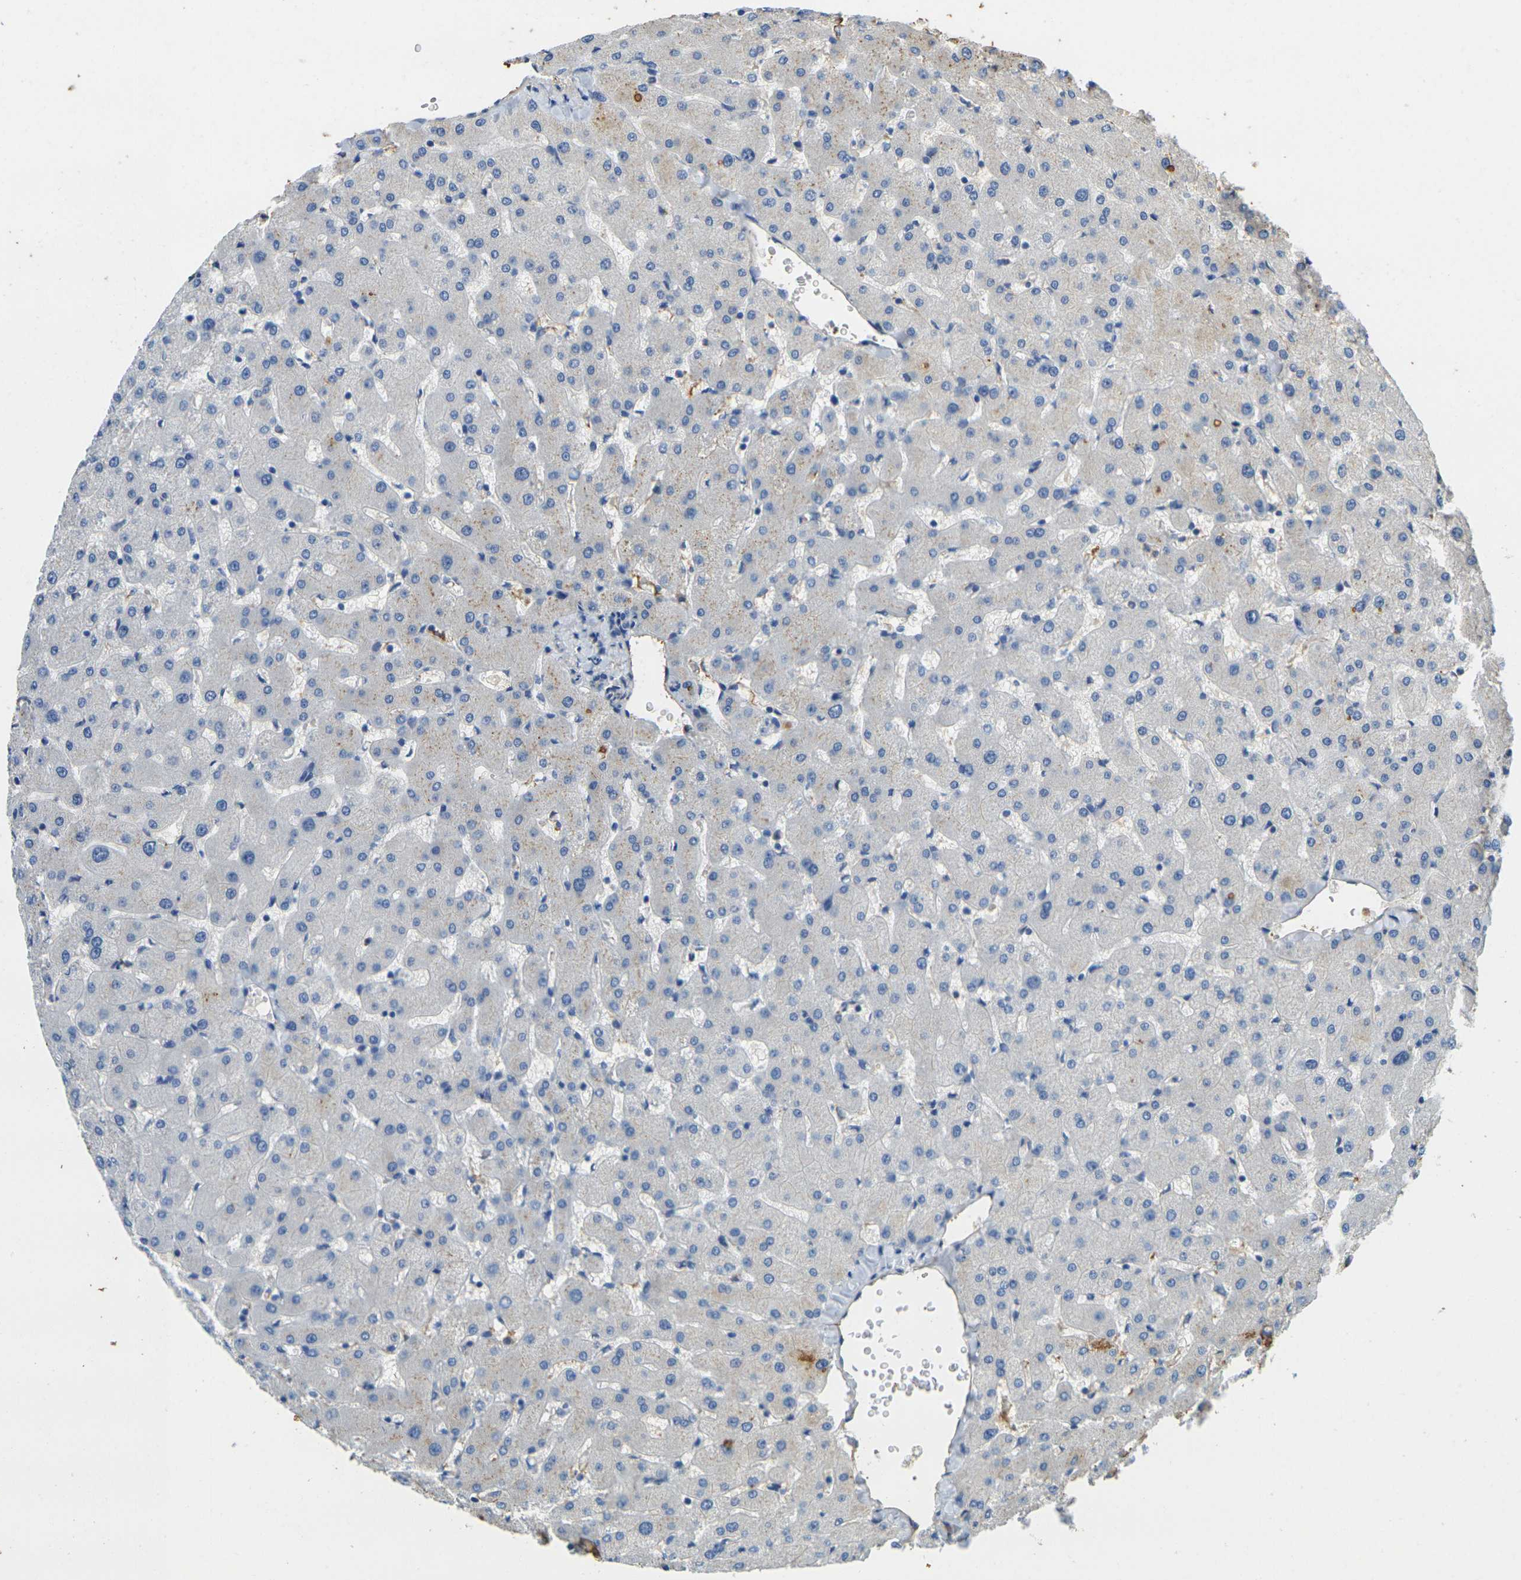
{"staining": {"intensity": "weak", "quantity": ">75%", "location": "cytoplasmic/membranous"}, "tissue": "liver", "cell_type": "Cholangiocytes", "image_type": "normal", "snomed": [{"axis": "morphology", "description": "Normal tissue, NOS"}, {"axis": "topography", "description": "Liver"}], "caption": "A brown stain highlights weak cytoplasmic/membranous expression of a protein in cholangiocytes of benign liver.", "gene": "PLCD1", "patient": {"sex": "female", "age": 63}}